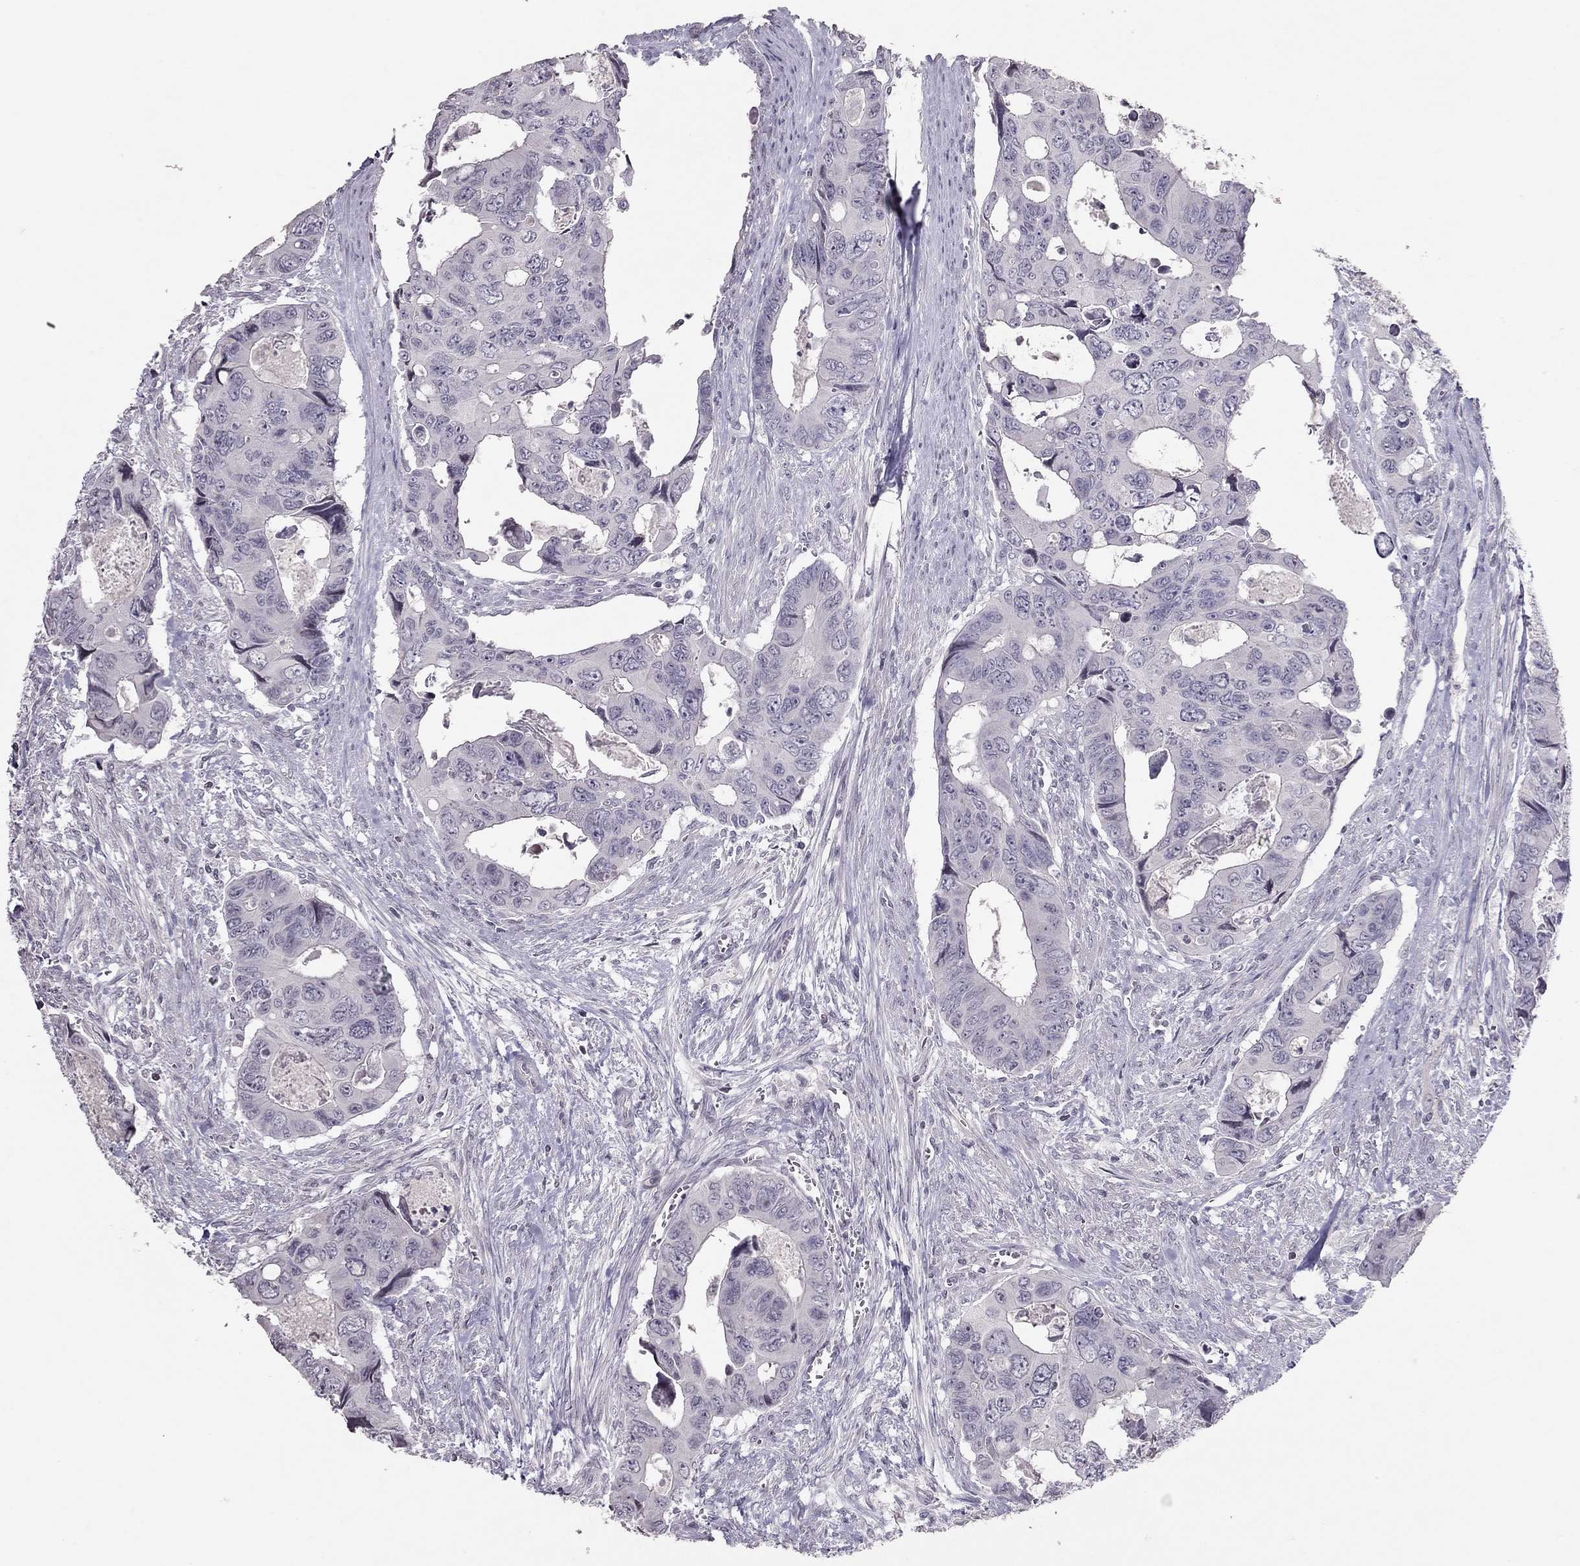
{"staining": {"intensity": "negative", "quantity": "none", "location": "none"}, "tissue": "colorectal cancer", "cell_type": "Tumor cells", "image_type": "cancer", "snomed": [{"axis": "morphology", "description": "Adenocarcinoma, NOS"}, {"axis": "topography", "description": "Rectum"}], "caption": "This is a histopathology image of IHC staining of adenocarcinoma (colorectal), which shows no positivity in tumor cells.", "gene": "TSHB", "patient": {"sex": "male", "age": 62}}